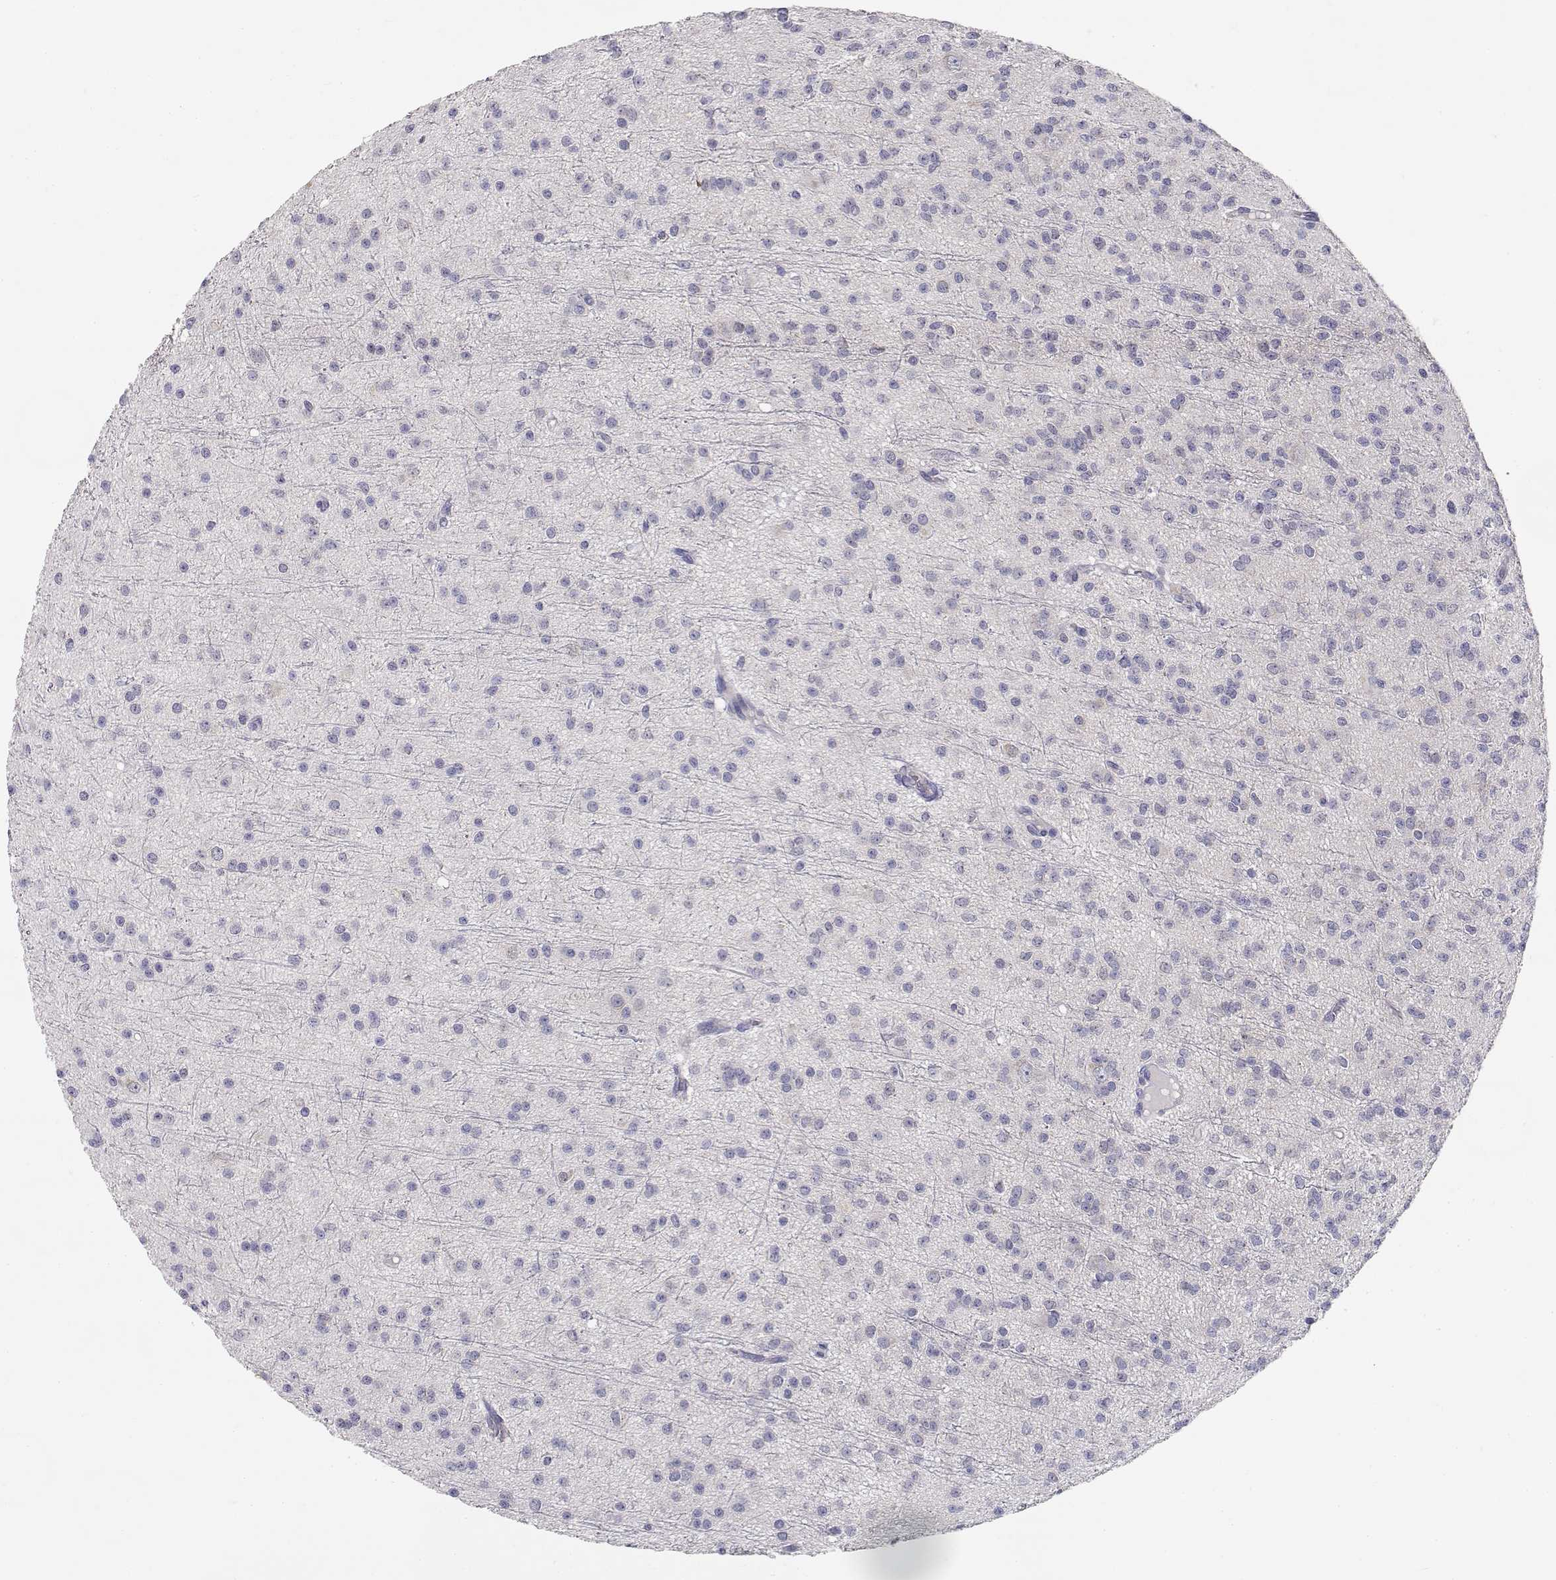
{"staining": {"intensity": "negative", "quantity": "none", "location": "none"}, "tissue": "glioma", "cell_type": "Tumor cells", "image_type": "cancer", "snomed": [{"axis": "morphology", "description": "Glioma, malignant, Low grade"}, {"axis": "topography", "description": "Brain"}], "caption": "Tumor cells show no significant positivity in malignant glioma (low-grade). (Stains: DAB (3,3'-diaminobenzidine) immunohistochemistry with hematoxylin counter stain, Microscopy: brightfield microscopy at high magnification).", "gene": "ADA", "patient": {"sex": "male", "age": 27}}